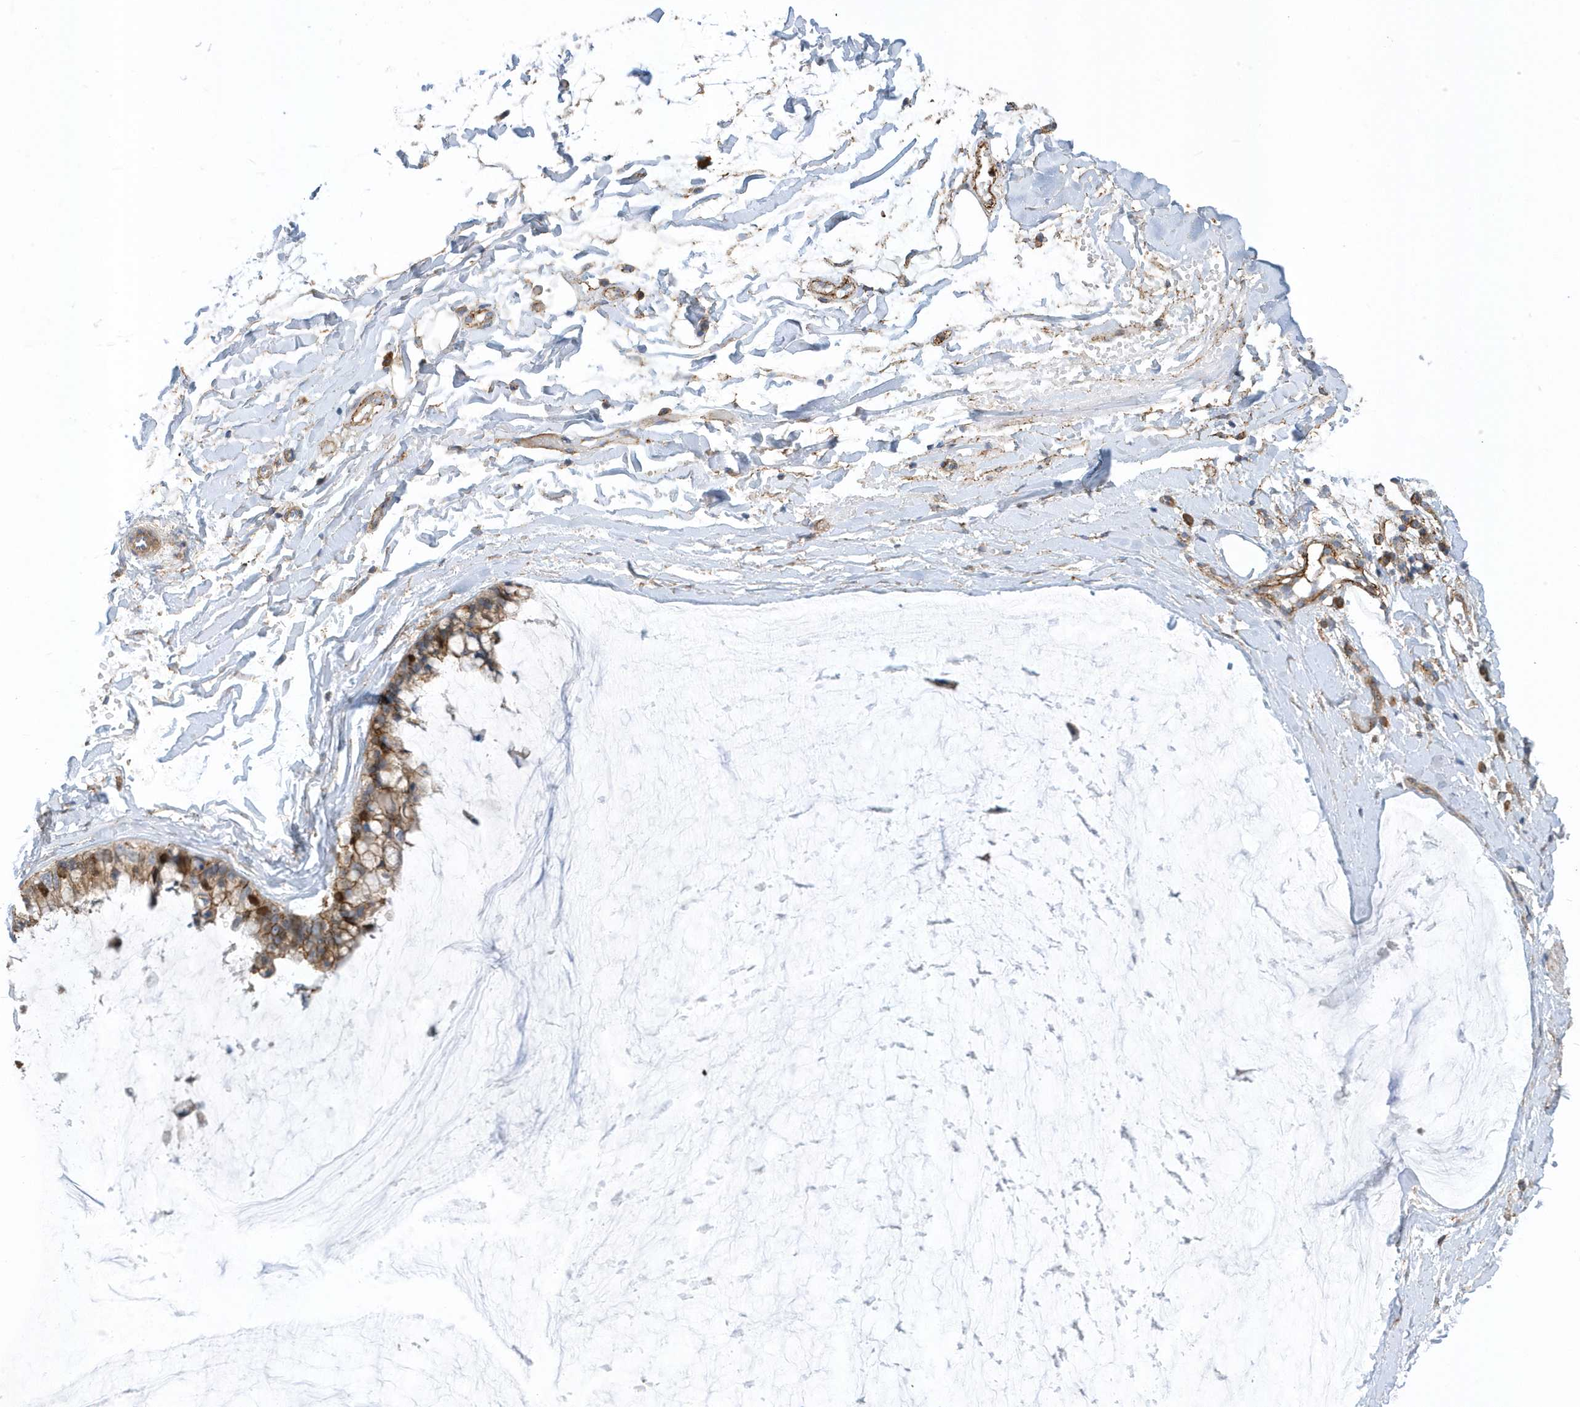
{"staining": {"intensity": "moderate", "quantity": ">75%", "location": "cytoplasmic/membranous,nuclear"}, "tissue": "ovarian cancer", "cell_type": "Tumor cells", "image_type": "cancer", "snomed": [{"axis": "morphology", "description": "Cystadenocarcinoma, mucinous, NOS"}, {"axis": "topography", "description": "Ovary"}], "caption": "Protein expression by IHC demonstrates moderate cytoplasmic/membranous and nuclear positivity in approximately >75% of tumor cells in ovarian cancer (mucinous cystadenocarcinoma).", "gene": "HRH4", "patient": {"sex": "female", "age": 39}}